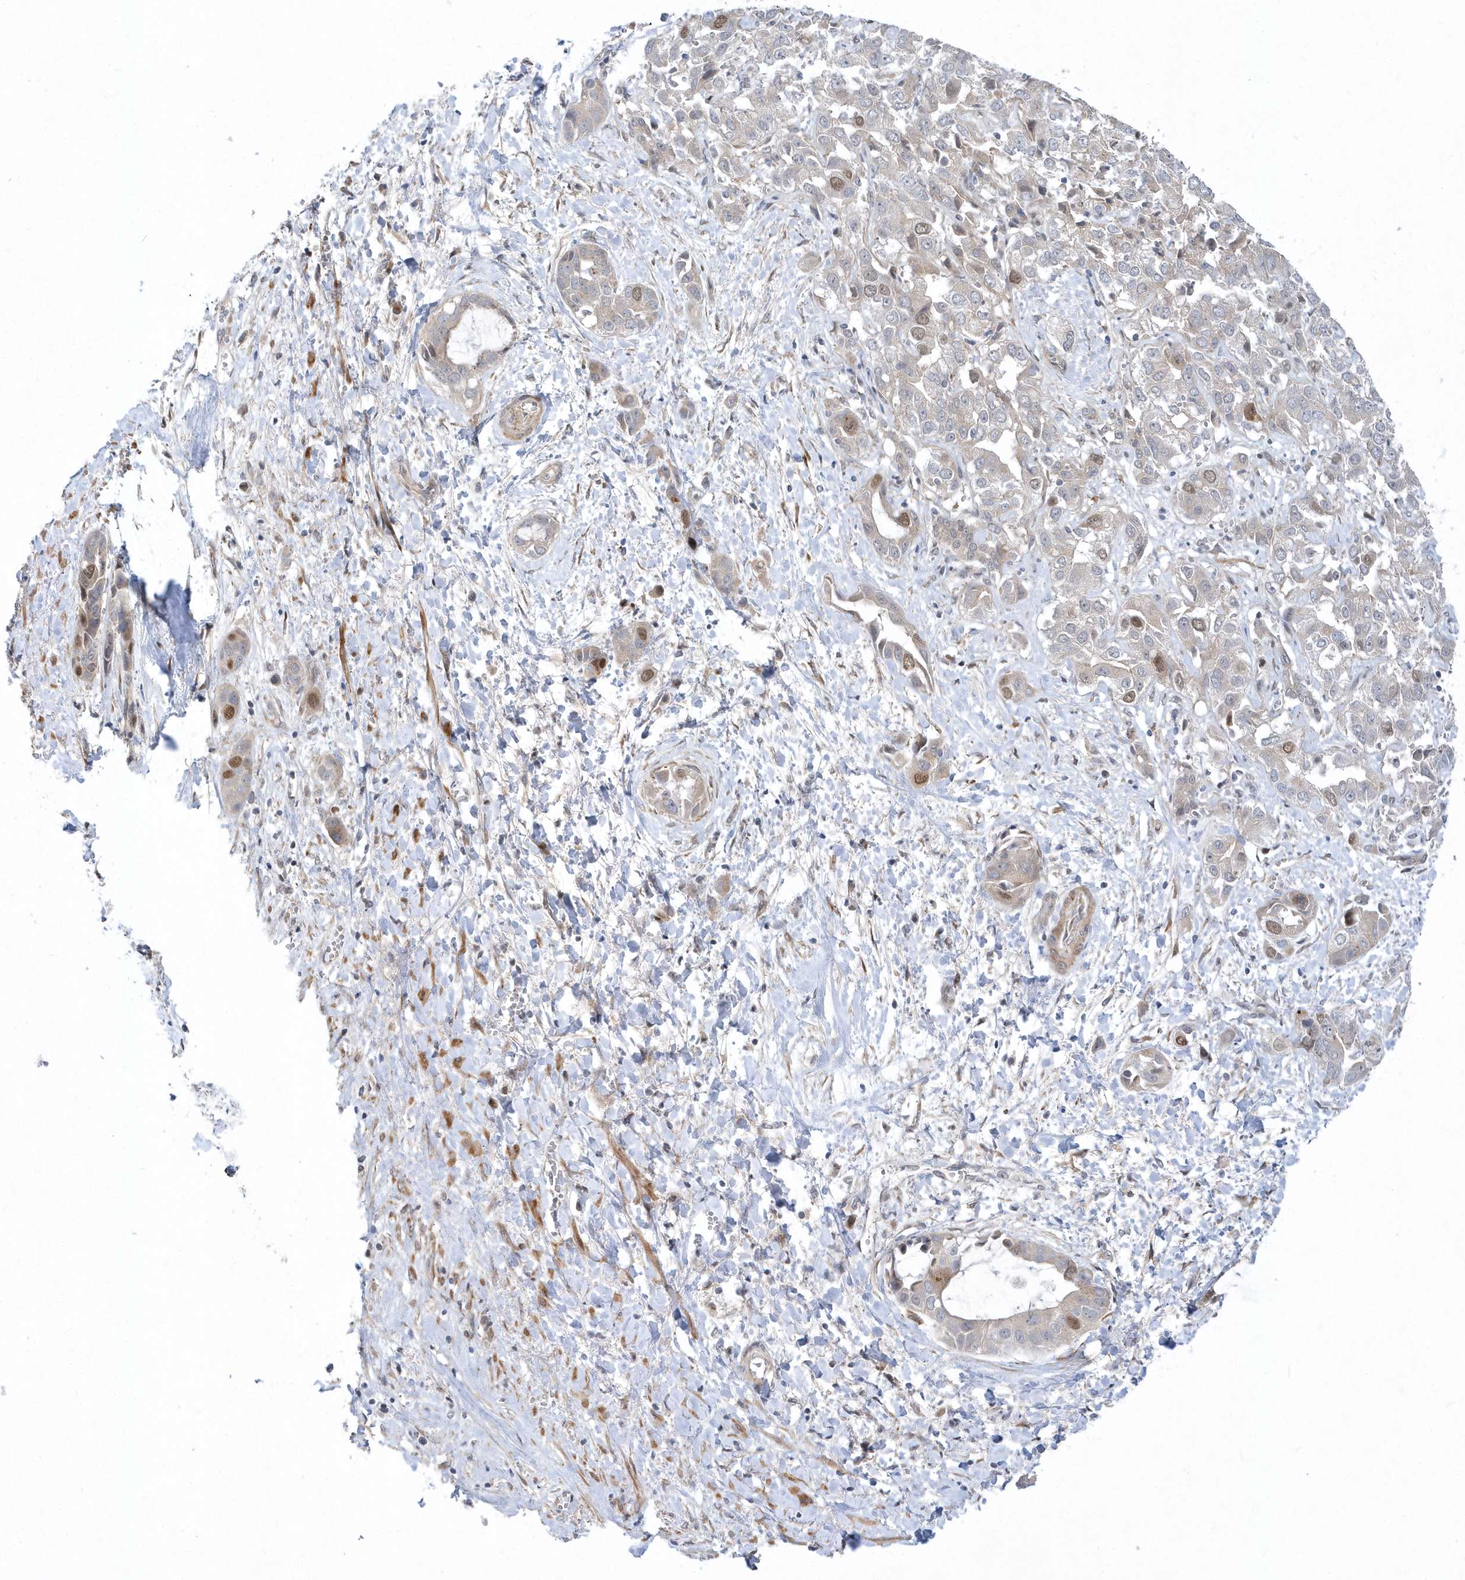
{"staining": {"intensity": "moderate", "quantity": "<25%", "location": "nuclear"}, "tissue": "liver cancer", "cell_type": "Tumor cells", "image_type": "cancer", "snomed": [{"axis": "morphology", "description": "Cholangiocarcinoma"}, {"axis": "topography", "description": "Liver"}], "caption": "Immunohistochemistry (DAB (3,3'-diaminobenzidine)) staining of liver cancer reveals moderate nuclear protein staining in about <25% of tumor cells. (DAB IHC with brightfield microscopy, high magnification).", "gene": "MXI1", "patient": {"sex": "female", "age": 52}}